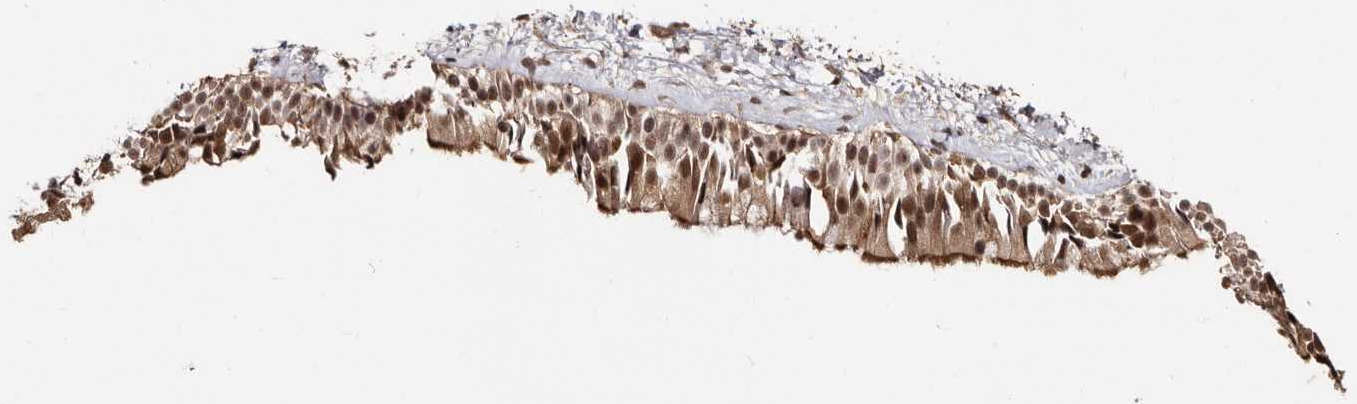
{"staining": {"intensity": "moderate", "quantity": ">75%", "location": "cytoplasmic/membranous,nuclear"}, "tissue": "nasopharynx", "cell_type": "Respiratory epithelial cells", "image_type": "normal", "snomed": [{"axis": "morphology", "description": "Normal tissue, NOS"}, {"axis": "topography", "description": "Nasopharynx"}], "caption": "Immunohistochemical staining of normal nasopharynx reveals moderate cytoplasmic/membranous,nuclear protein positivity in approximately >75% of respiratory epithelial cells. The staining is performed using DAB brown chromogen to label protein expression. The nuclei are counter-stained blue using hematoxylin.", "gene": "TBC1D22B", "patient": {"sex": "male", "age": 22}}